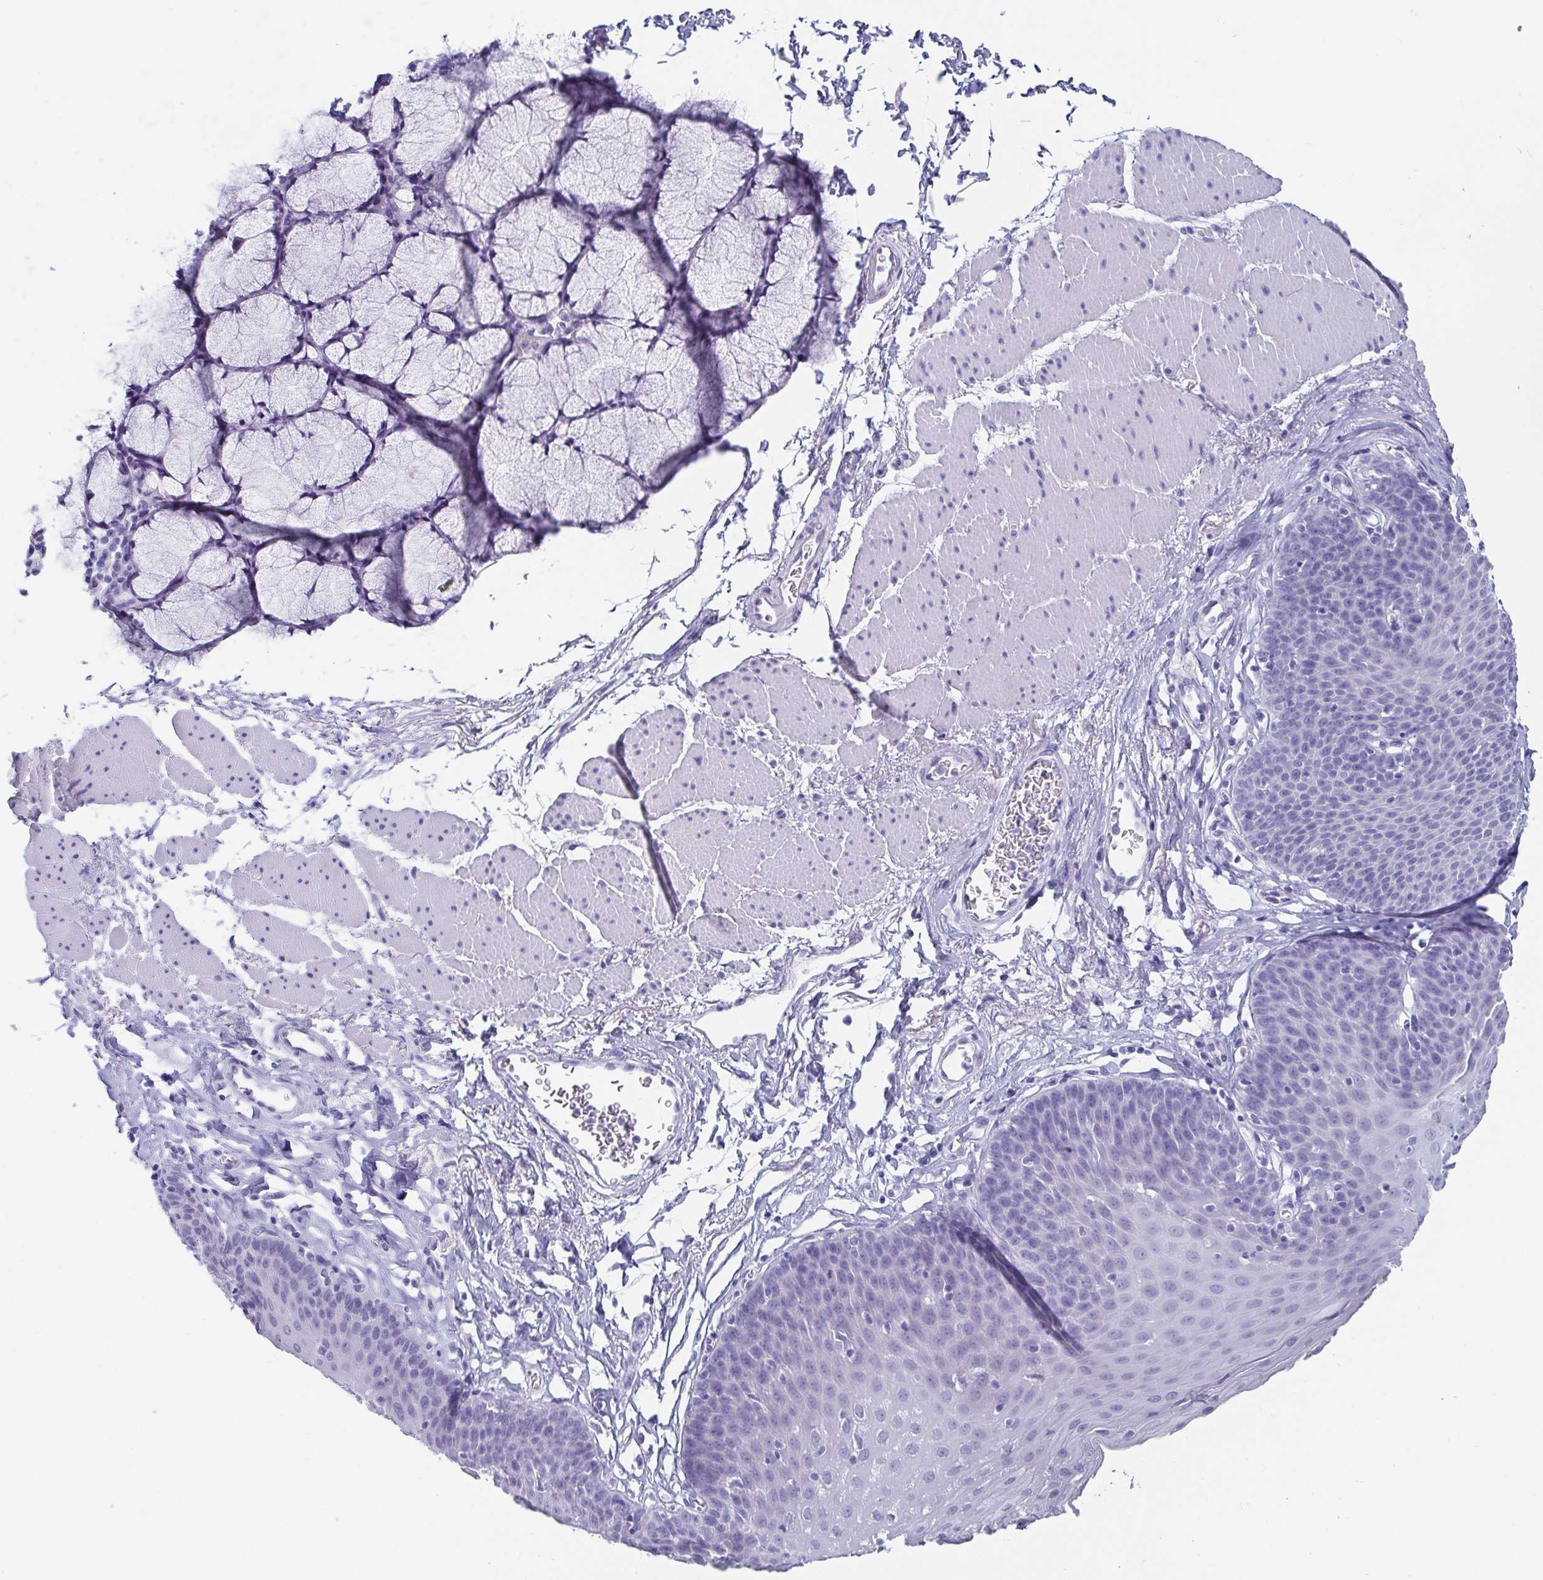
{"staining": {"intensity": "negative", "quantity": "none", "location": "none"}, "tissue": "esophagus", "cell_type": "Squamous epithelial cells", "image_type": "normal", "snomed": [{"axis": "morphology", "description": "Normal tissue, NOS"}, {"axis": "topography", "description": "Esophagus"}], "caption": "This is an IHC histopathology image of normal human esophagus. There is no positivity in squamous epithelial cells.", "gene": "SCGN", "patient": {"sex": "female", "age": 81}}